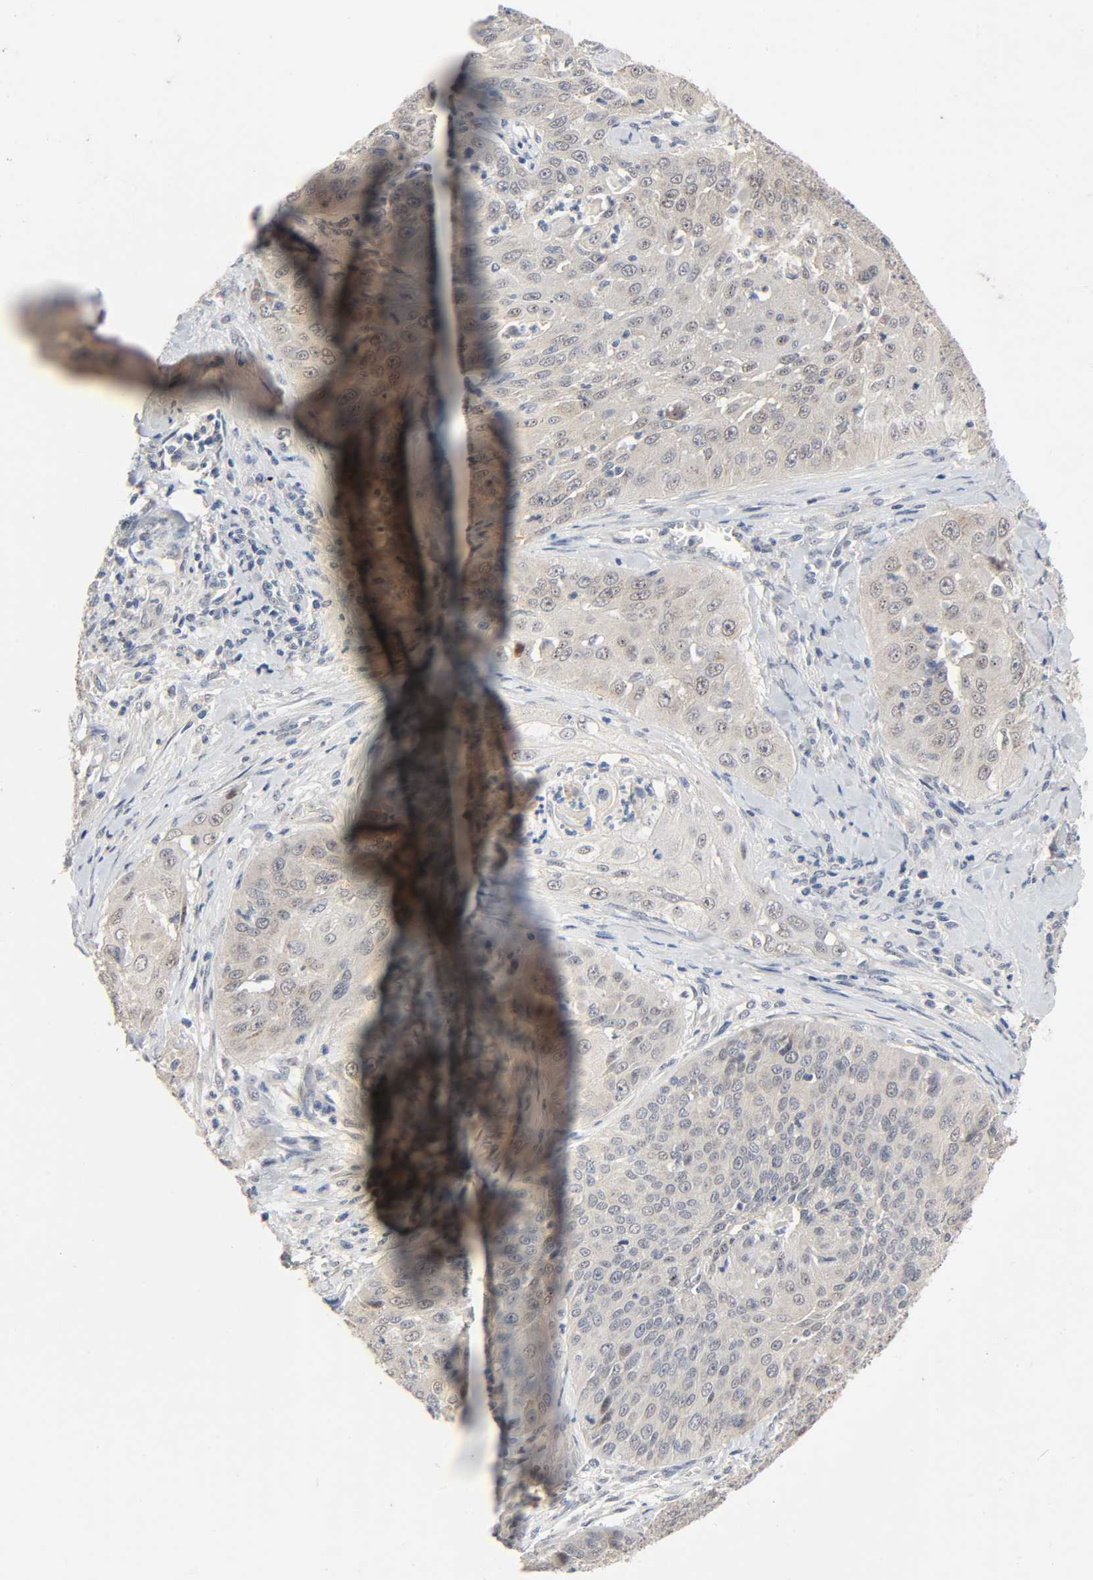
{"staining": {"intensity": "weak", "quantity": "<25%", "location": "cytoplasmic/membranous"}, "tissue": "cervical cancer", "cell_type": "Tumor cells", "image_type": "cancer", "snomed": [{"axis": "morphology", "description": "Squamous cell carcinoma, NOS"}, {"axis": "topography", "description": "Cervix"}], "caption": "Histopathology image shows no significant protein staining in tumor cells of cervical squamous cell carcinoma. The staining was performed using DAB (3,3'-diaminobenzidine) to visualize the protein expression in brown, while the nuclei were stained in blue with hematoxylin (Magnification: 20x).", "gene": "MAGEA8", "patient": {"sex": "female", "age": 64}}